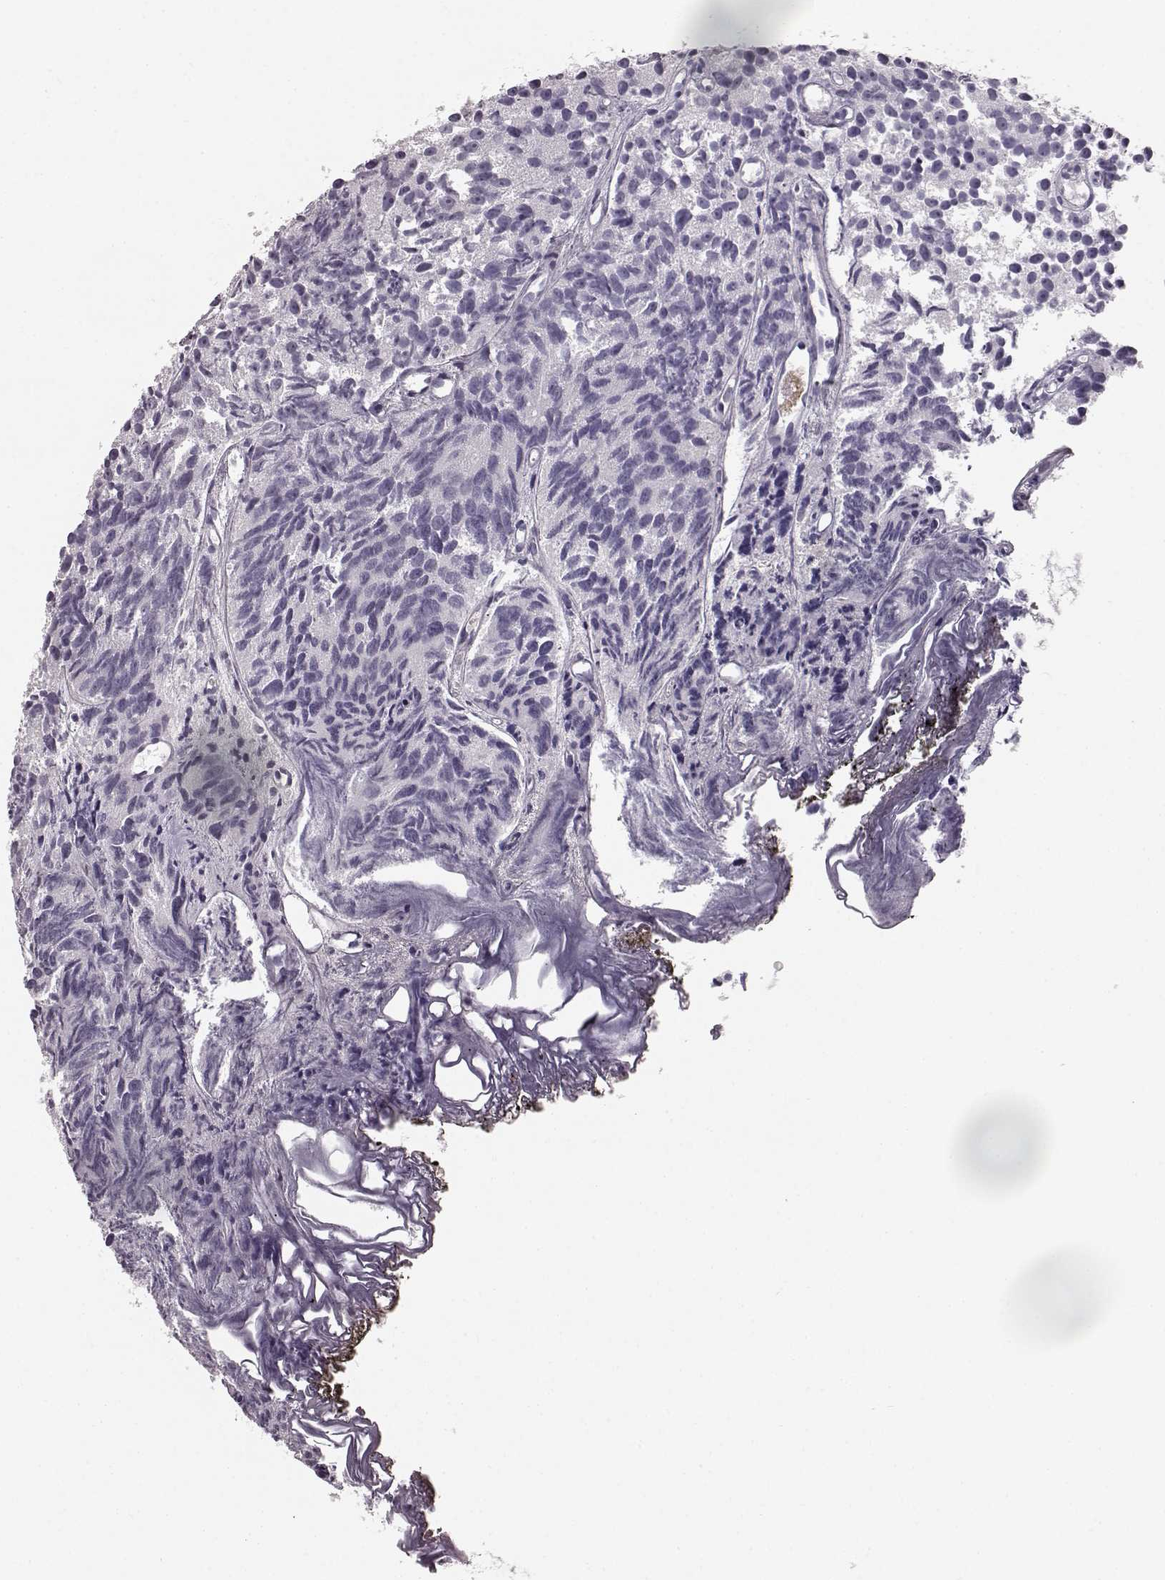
{"staining": {"intensity": "negative", "quantity": "none", "location": "none"}, "tissue": "prostate cancer", "cell_type": "Tumor cells", "image_type": "cancer", "snomed": [{"axis": "morphology", "description": "Adenocarcinoma, High grade"}, {"axis": "topography", "description": "Prostate"}], "caption": "An image of human prostate cancer (high-grade adenocarcinoma) is negative for staining in tumor cells. (DAB (3,3'-diaminobenzidine) IHC with hematoxylin counter stain).", "gene": "KIAA0319", "patient": {"sex": "male", "age": 77}}